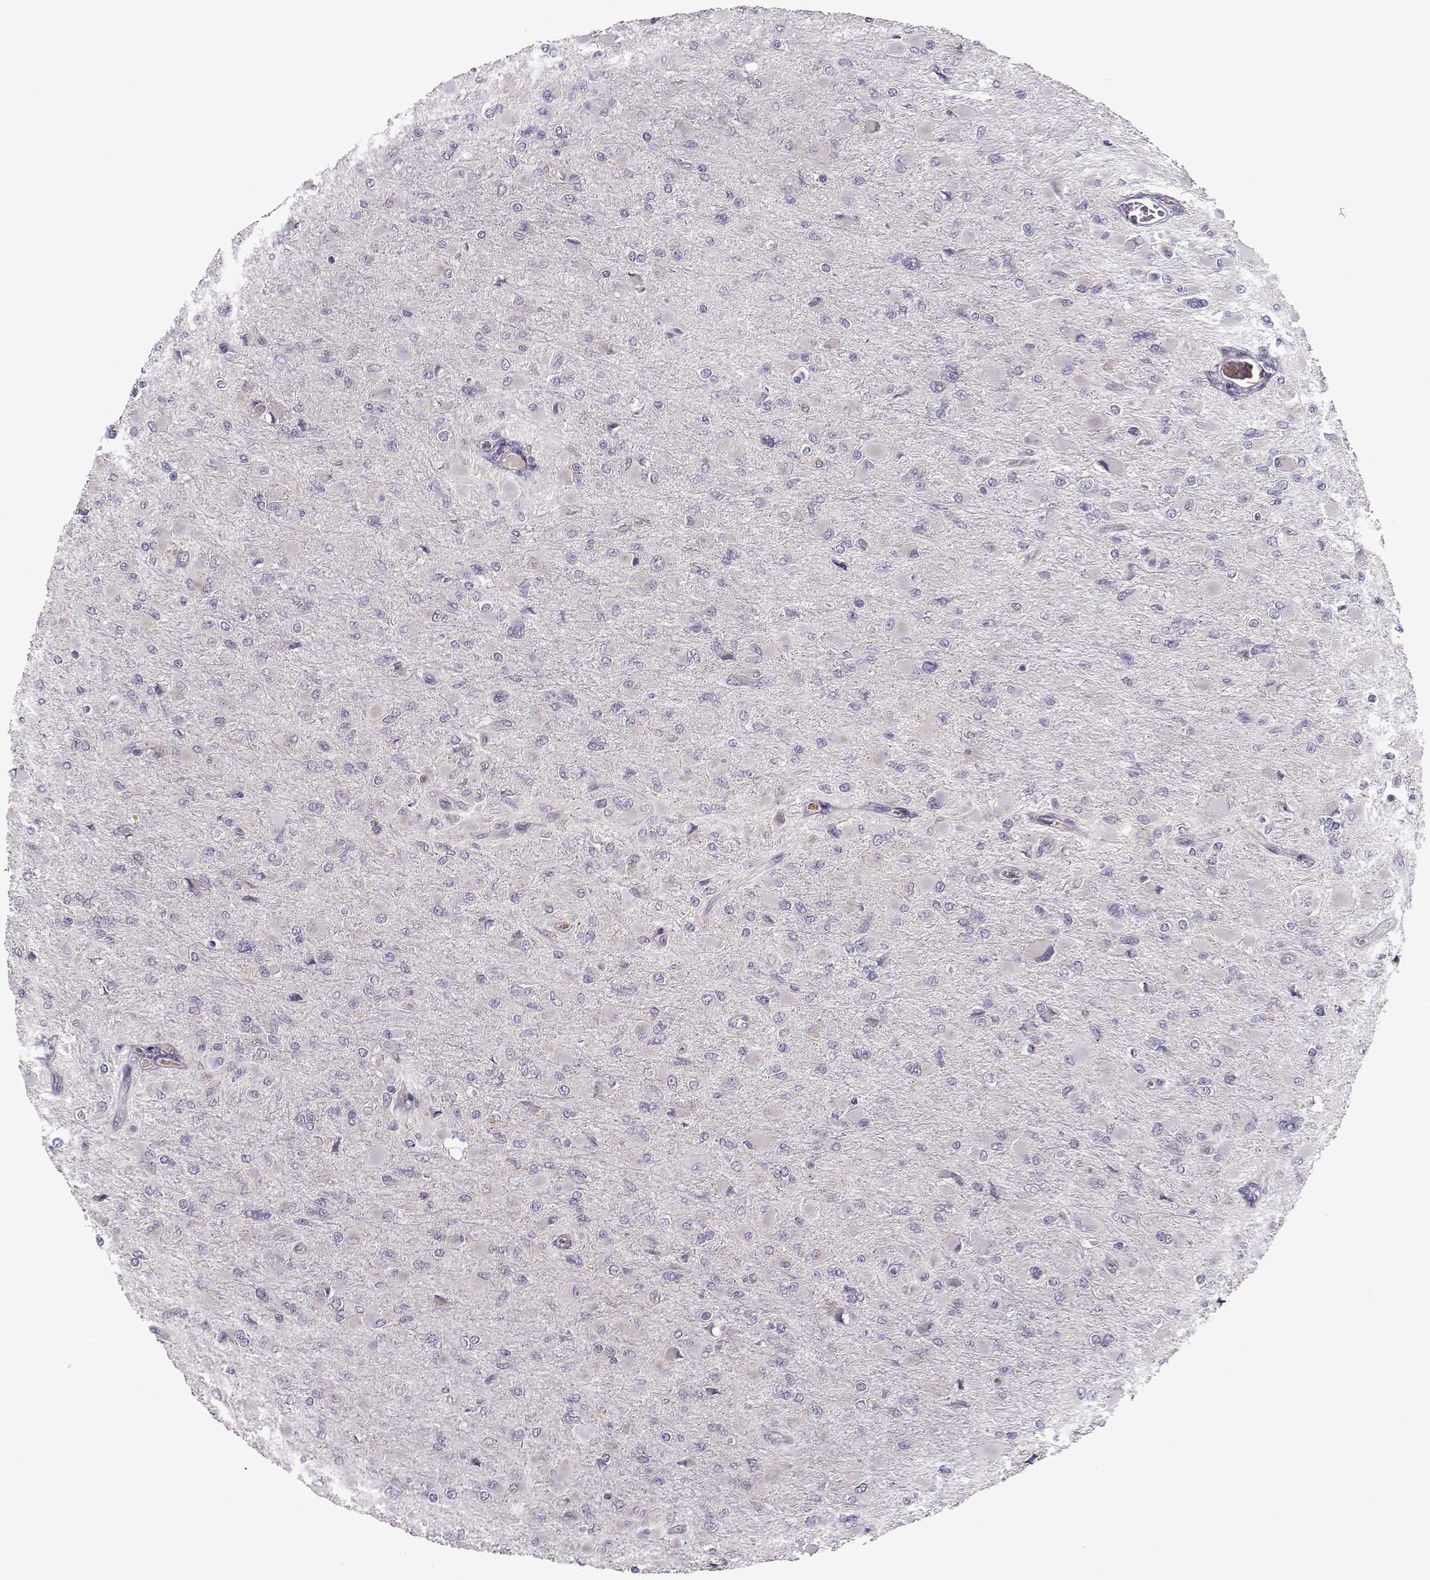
{"staining": {"intensity": "negative", "quantity": "none", "location": "none"}, "tissue": "glioma", "cell_type": "Tumor cells", "image_type": "cancer", "snomed": [{"axis": "morphology", "description": "Glioma, malignant, High grade"}, {"axis": "topography", "description": "Cerebral cortex"}], "caption": "Immunohistochemical staining of malignant glioma (high-grade) exhibits no significant staining in tumor cells.", "gene": "SLC4A5", "patient": {"sex": "female", "age": 36}}